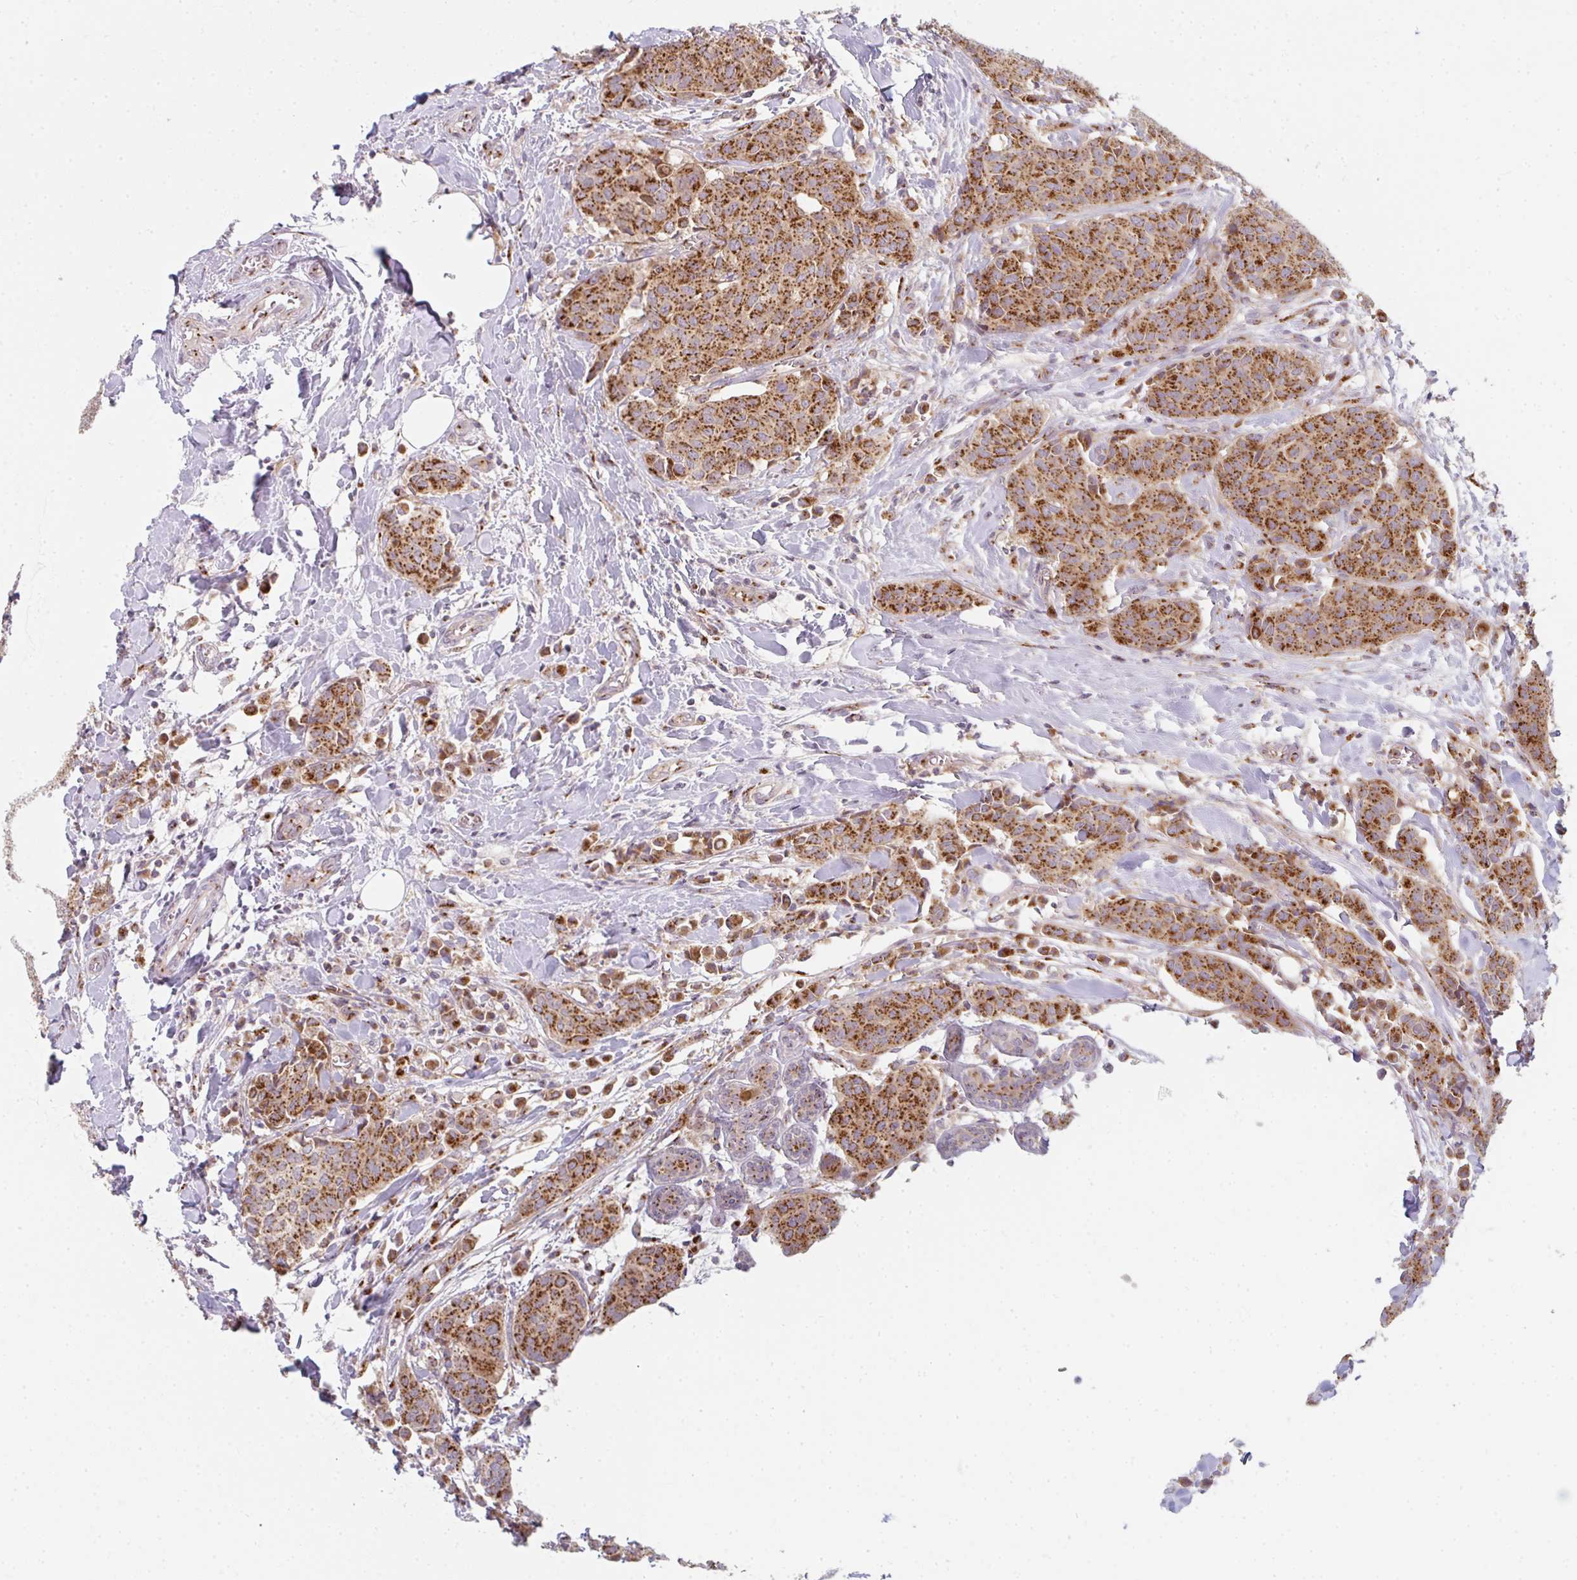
{"staining": {"intensity": "strong", "quantity": ">75%", "location": "cytoplasmic/membranous"}, "tissue": "breast cancer", "cell_type": "Tumor cells", "image_type": "cancer", "snomed": [{"axis": "morphology", "description": "Duct carcinoma"}, {"axis": "topography", "description": "Breast"}], "caption": "Immunohistochemical staining of breast intraductal carcinoma reveals high levels of strong cytoplasmic/membranous positivity in approximately >75% of tumor cells.", "gene": "GVQW3", "patient": {"sex": "female", "age": 47}}